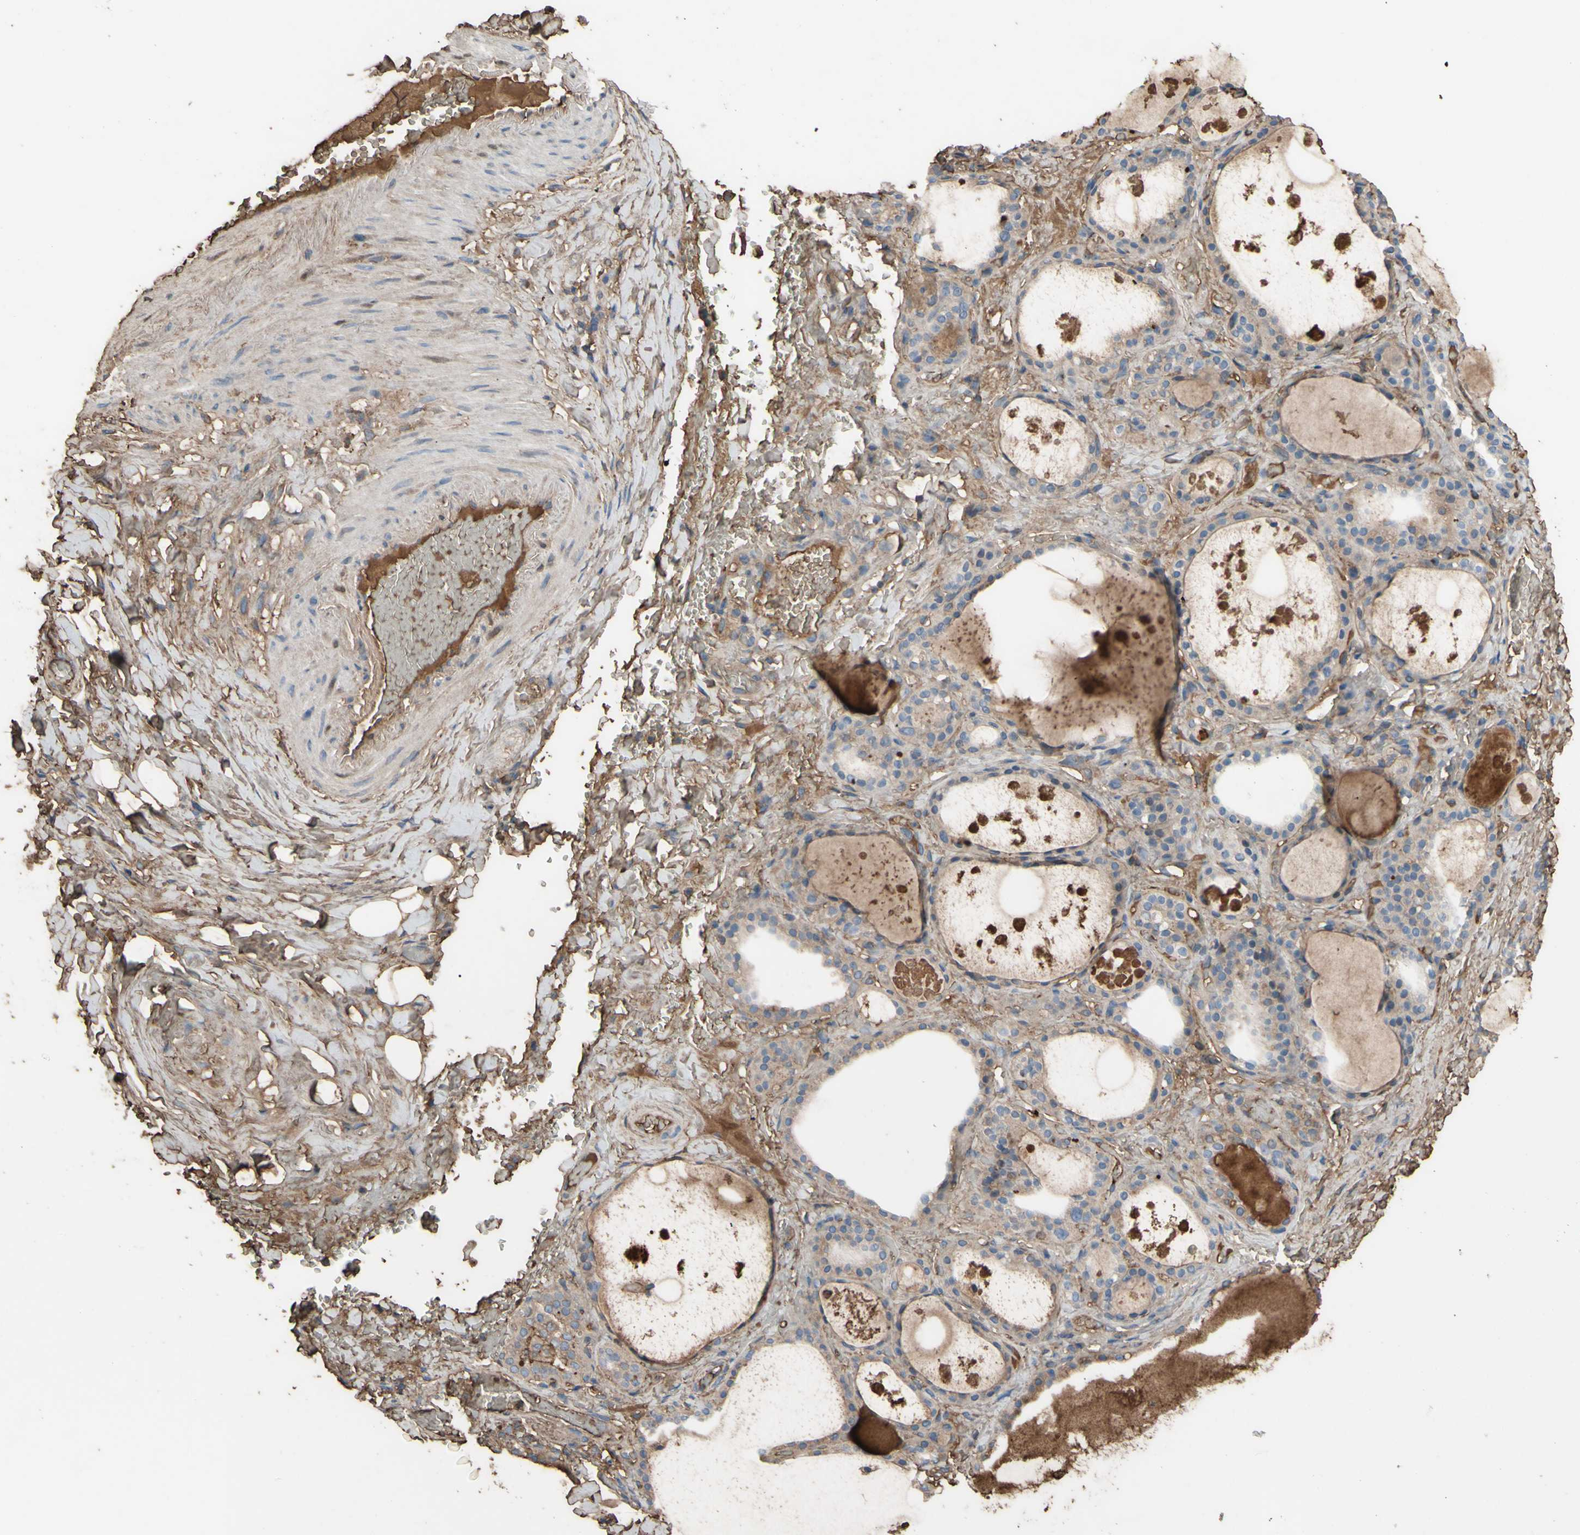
{"staining": {"intensity": "weak", "quantity": "25%-75%", "location": "cytoplasmic/membranous"}, "tissue": "thyroid gland", "cell_type": "Glandular cells", "image_type": "normal", "snomed": [{"axis": "morphology", "description": "Normal tissue, NOS"}, {"axis": "topography", "description": "Thyroid gland"}], "caption": "The image displays immunohistochemical staining of normal thyroid gland. There is weak cytoplasmic/membranous expression is seen in about 25%-75% of glandular cells.", "gene": "PTGDS", "patient": {"sex": "male", "age": 61}}